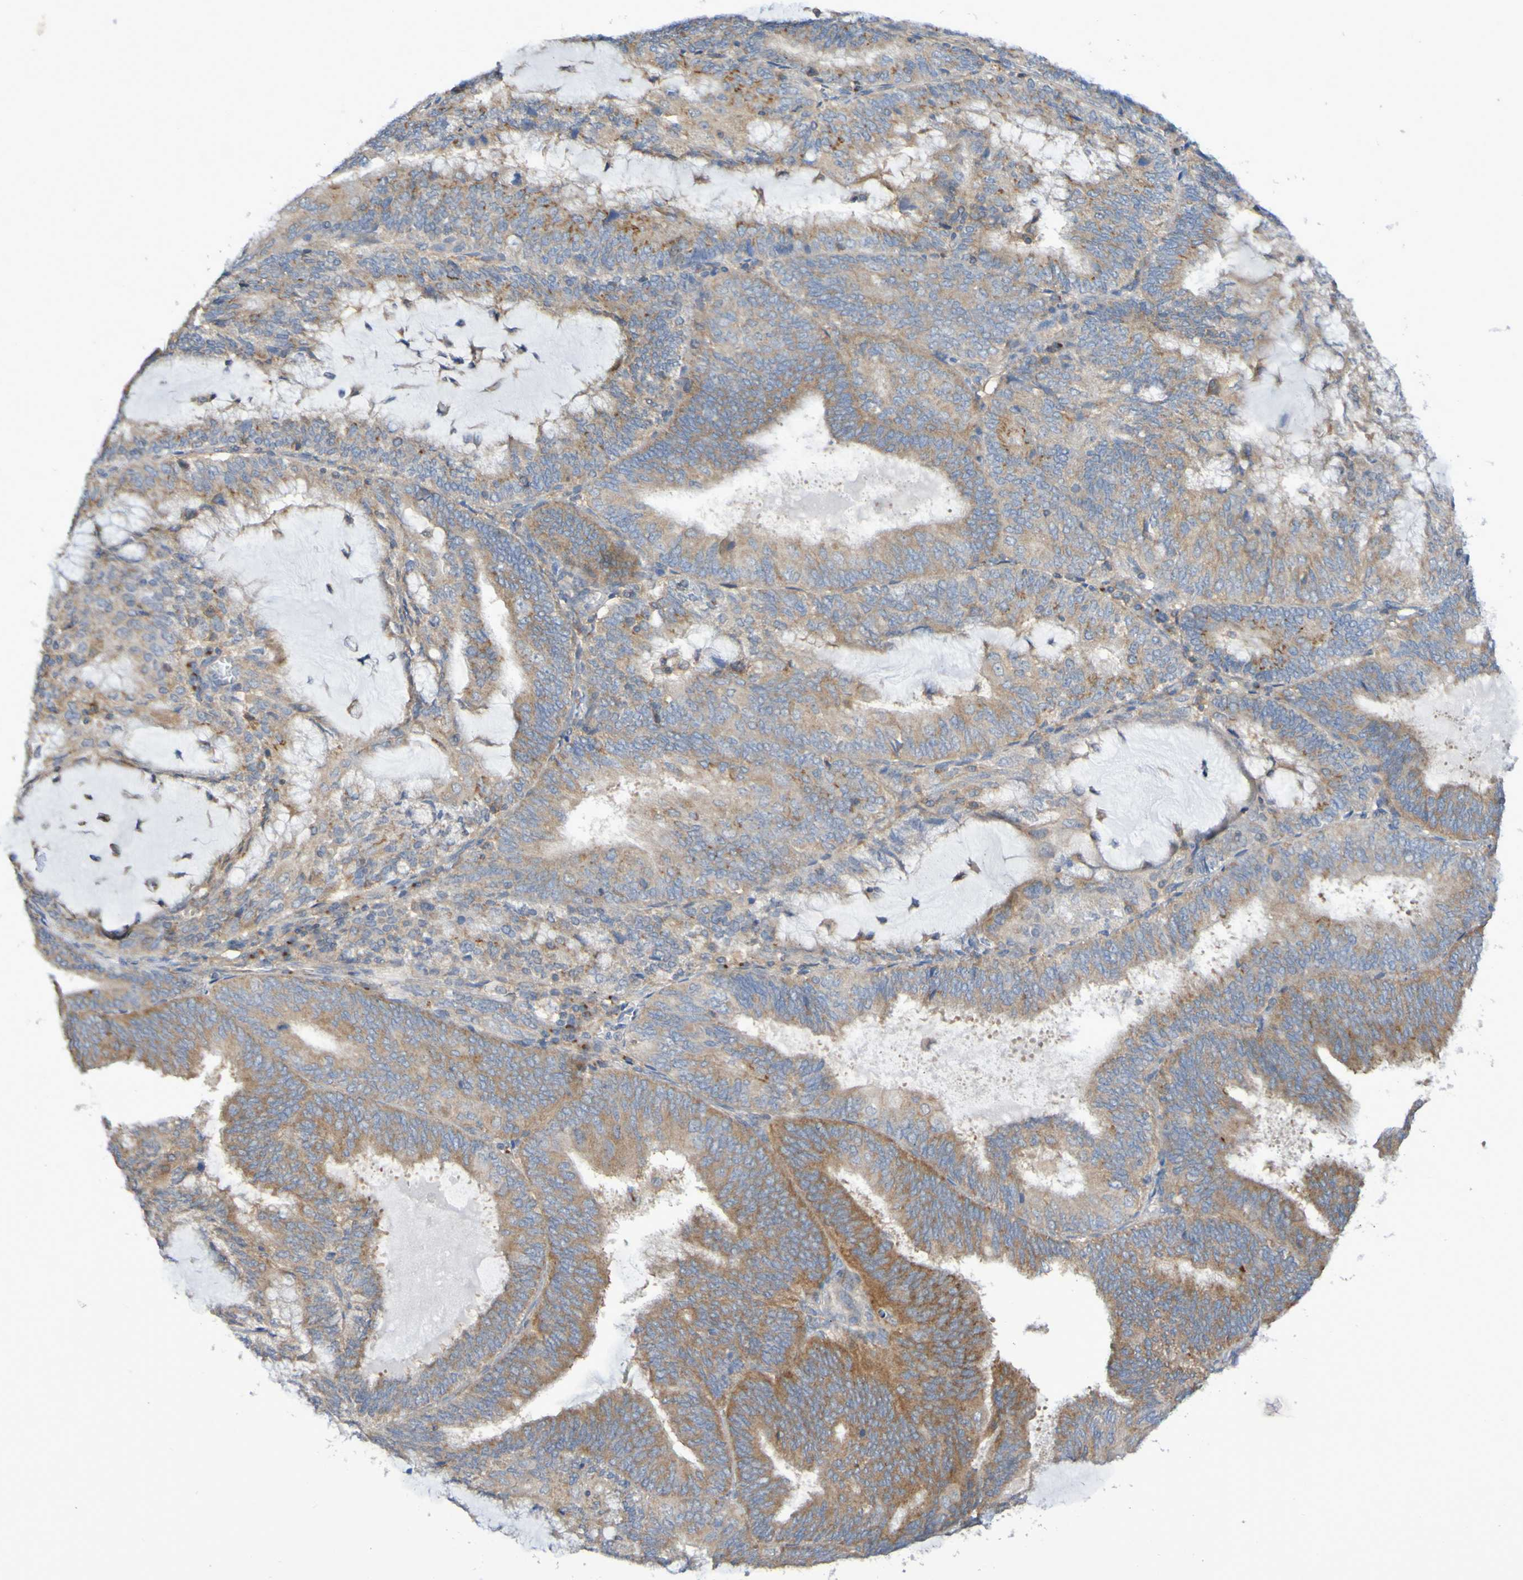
{"staining": {"intensity": "moderate", "quantity": ">75%", "location": "cytoplasmic/membranous"}, "tissue": "endometrial cancer", "cell_type": "Tumor cells", "image_type": "cancer", "snomed": [{"axis": "morphology", "description": "Adenocarcinoma, NOS"}, {"axis": "topography", "description": "Endometrium"}], "caption": "IHC (DAB (3,3'-diaminobenzidine)) staining of human adenocarcinoma (endometrial) shows moderate cytoplasmic/membranous protein staining in approximately >75% of tumor cells.", "gene": "LMBRD2", "patient": {"sex": "female", "age": 81}}